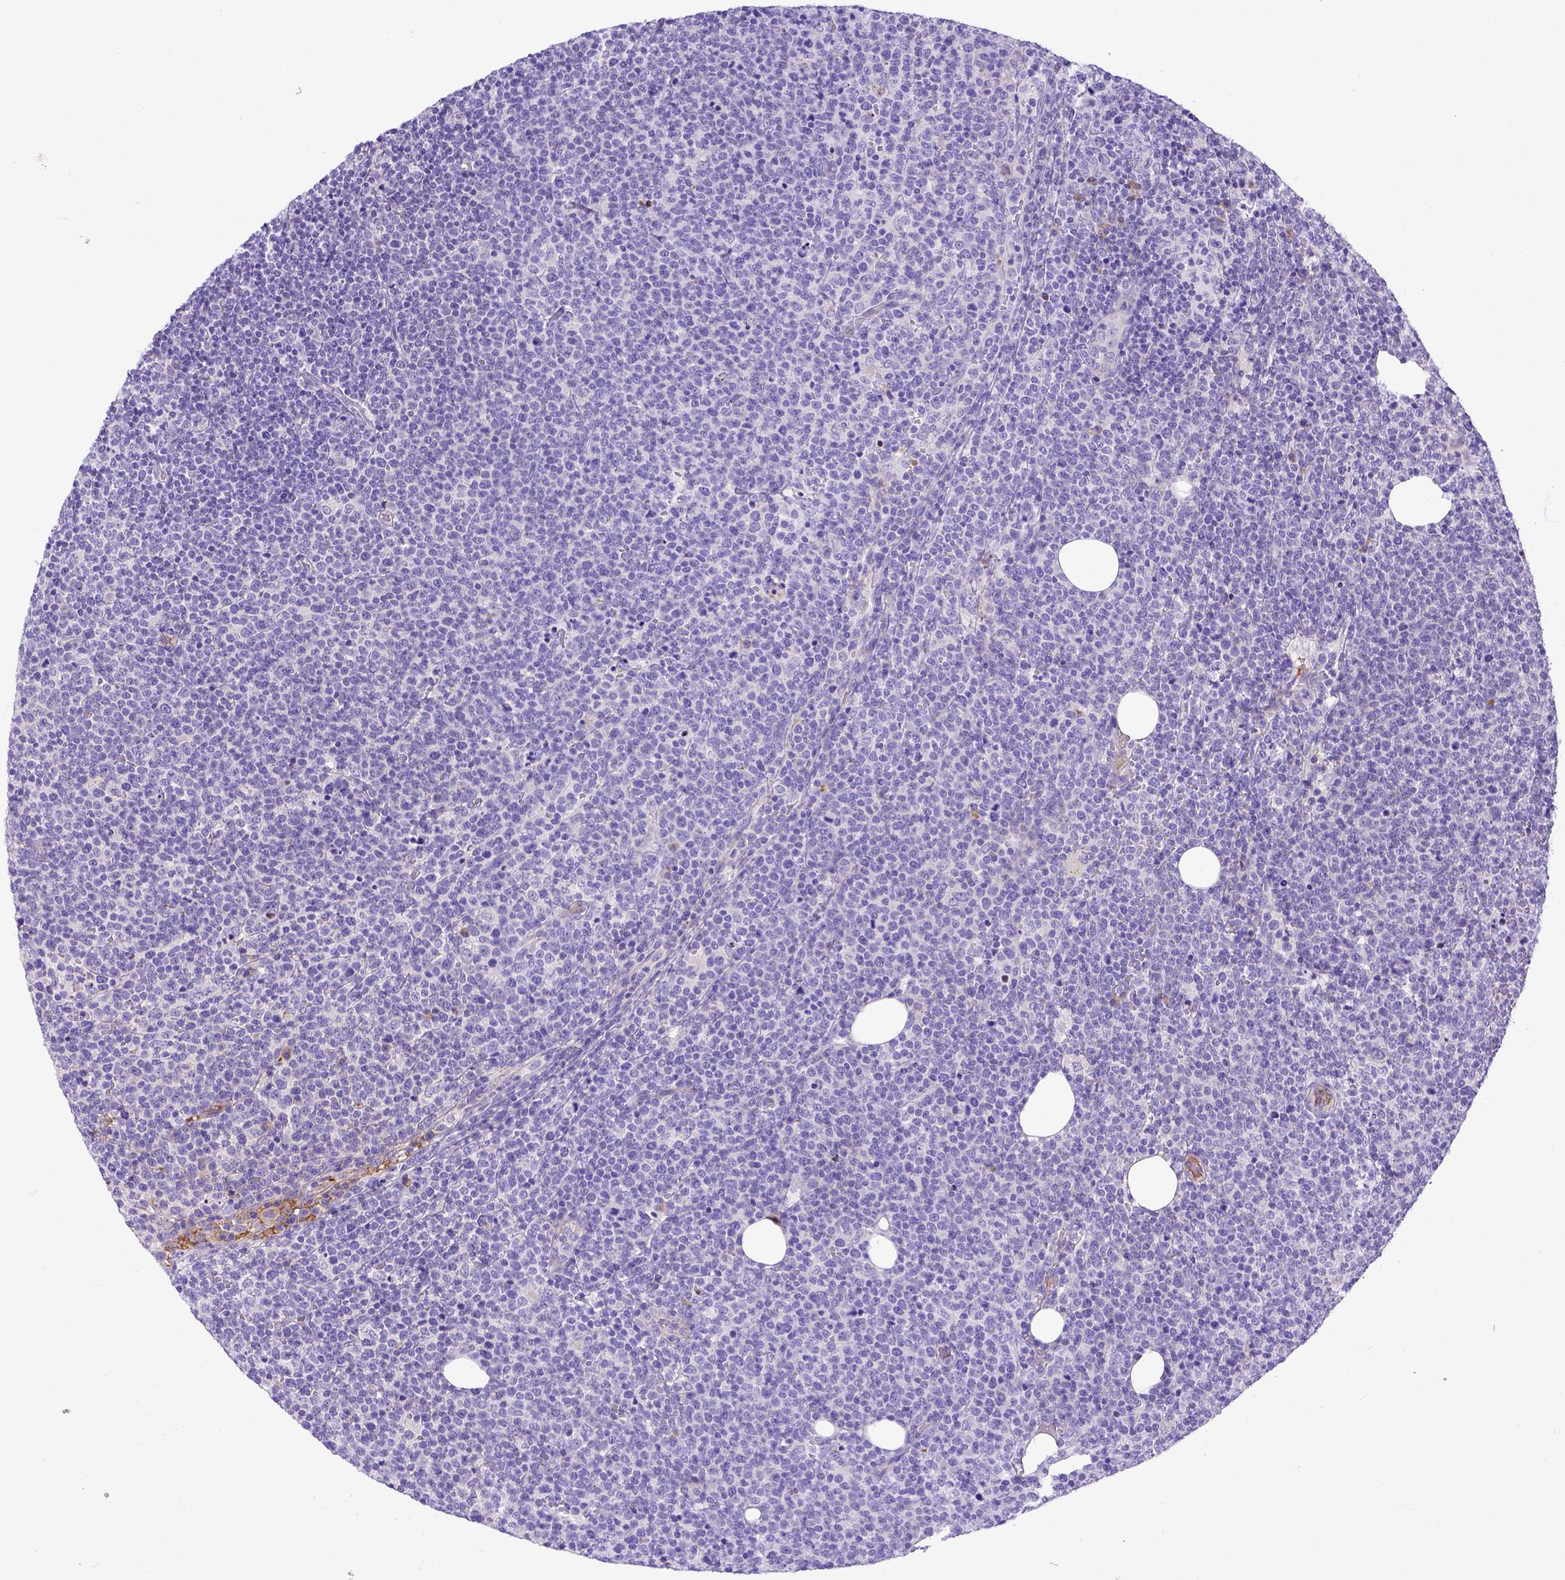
{"staining": {"intensity": "negative", "quantity": "none", "location": "none"}, "tissue": "lymphoma", "cell_type": "Tumor cells", "image_type": "cancer", "snomed": [{"axis": "morphology", "description": "Malignant lymphoma, non-Hodgkin's type, High grade"}, {"axis": "topography", "description": "Lymph node"}], "caption": "Protein analysis of lymphoma shows no significant staining in tumor cells.", "gene": "CFAP300", "patient": {"sex": "male", "age": 61}}